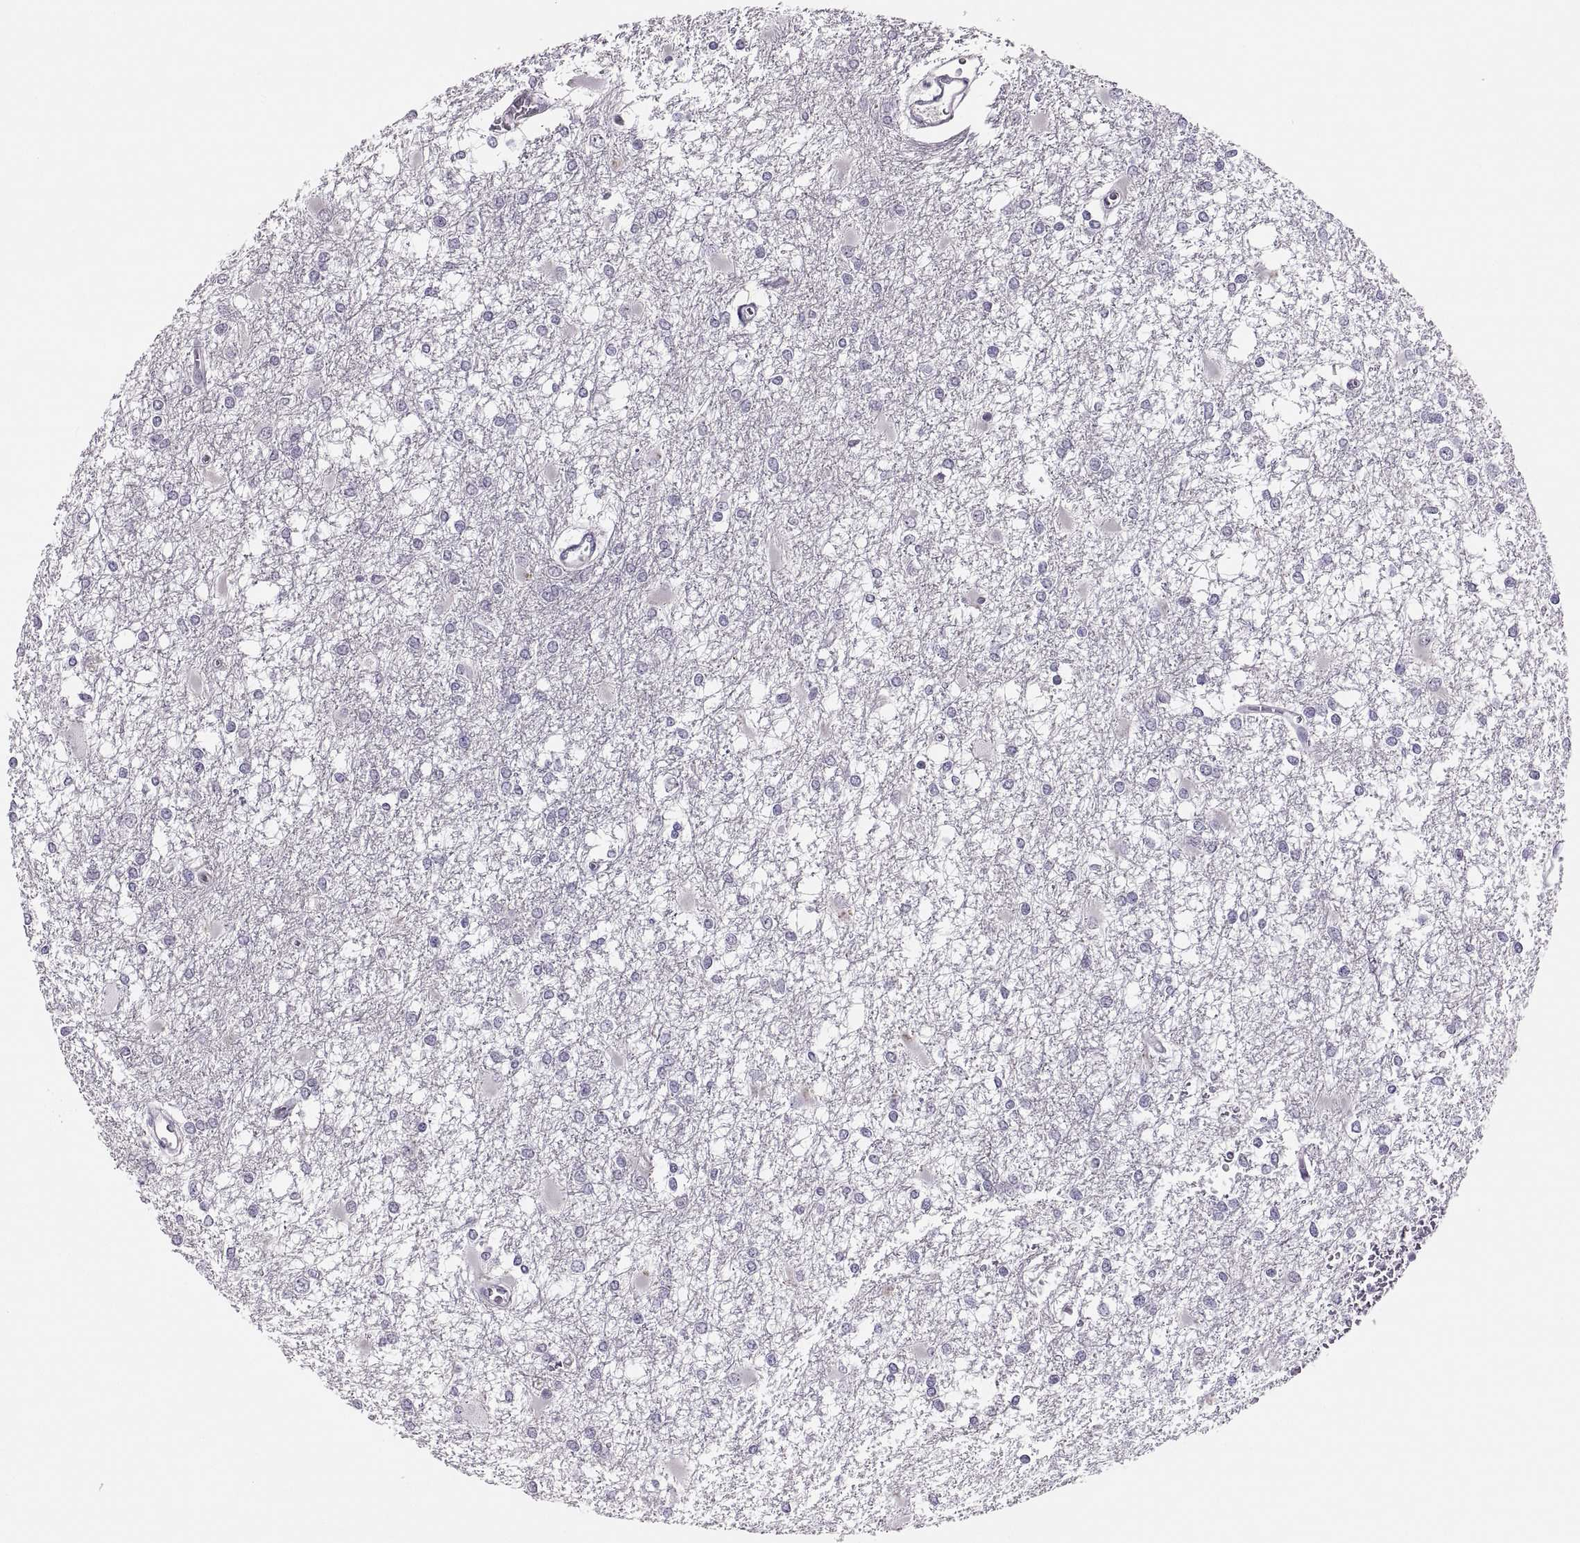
{"staining": {"intensity": "negative", "quantity": "none", "location": "none"}, "tissue": "glioma", "cell_type": "Tumor cells", "image_type": "cancer", "snomed": [{"axis": "morphology", "description": "Glioma, malignant, High grade"}, {"axis": "topography", "description": "Cerebral cortex"}], "caption": "A high-resolution image shows immunohistochemistry staining of high-grade glioma (malignant), which demonstrates no significant staining in tumor cells.", "gene": "CHCT1", "patient": {"sex": "male", "age": 79}}